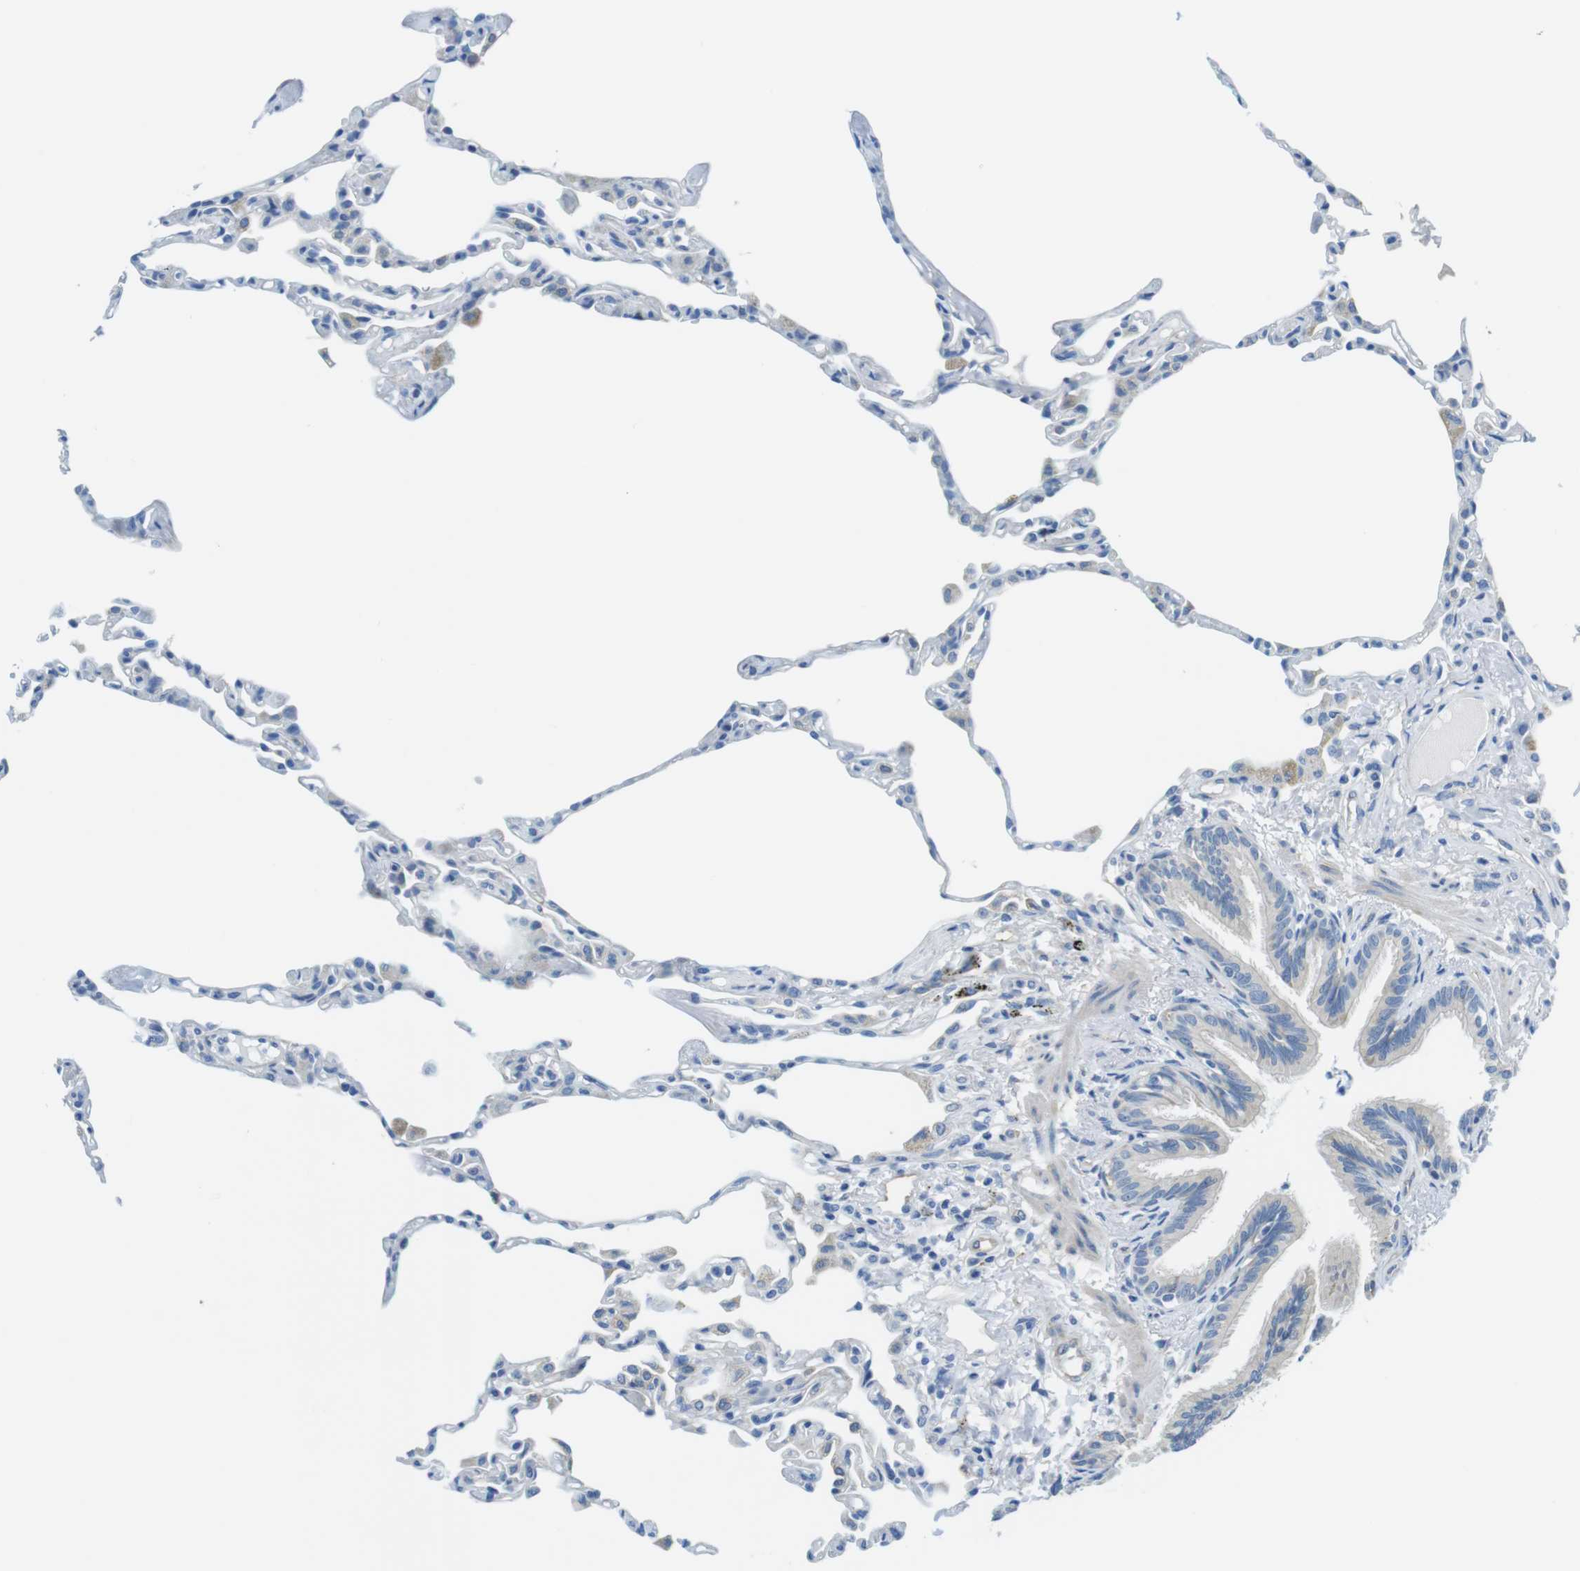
{"staining": {"intensity": "negative", "quantity": "none", "location": "none"}, "tissue": "lung", "cell_type": "Alveolar cells", "image_type": "normal", "snomed": [{"axis": "morphology", "description": "Normal tissue, NOS"}, {"axis": "topography", "description": "Lung"}], "caption": "The immunohistochemistry image has no significant staining in alveolar cells of lung. (Brightfield microscopy of DAB immunohistochemistry (IHC) at high magnification).", "gene": "CDH8", "patient": {"sex": "female", "age": 49}}